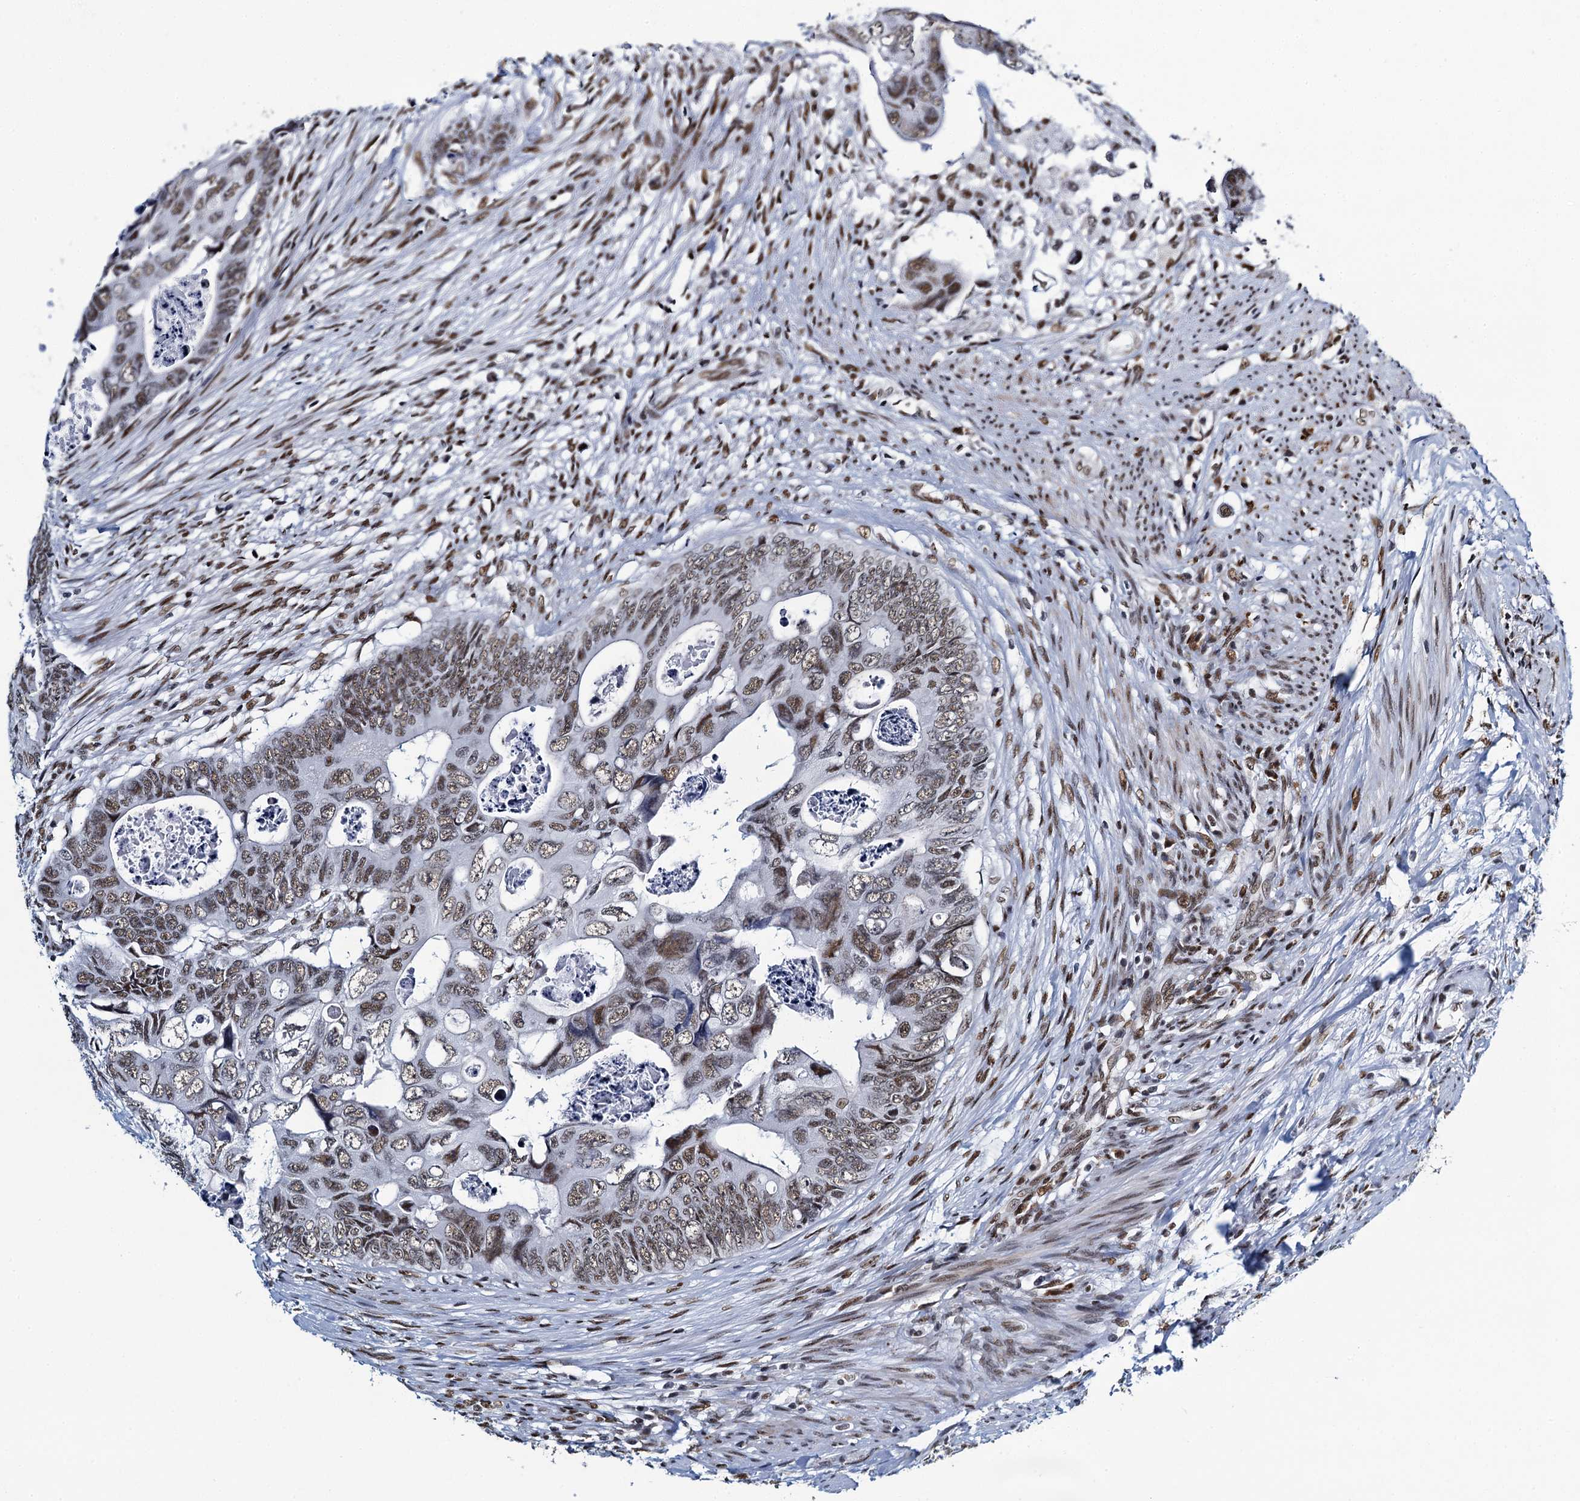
{"staining": {"intensity": "moderate", "quantity": ">75%", "location": "nuclear"}, "tissue": "colorectal cancer", "cell_type": "Tumor cells", "image_type": "cancer", "snomed": [{"axis": "morphology", "description": "Adenocarcinoma, NOS"}, {"axis": "topography", "description": "Rectum"}], "caption": "Tumor cells reveal moderate nuclear expression in approximately >75% of cells in colorectal cancer.", "gene": "HNRNPUL2", "patient": {"sex": "female", "age": 78}}